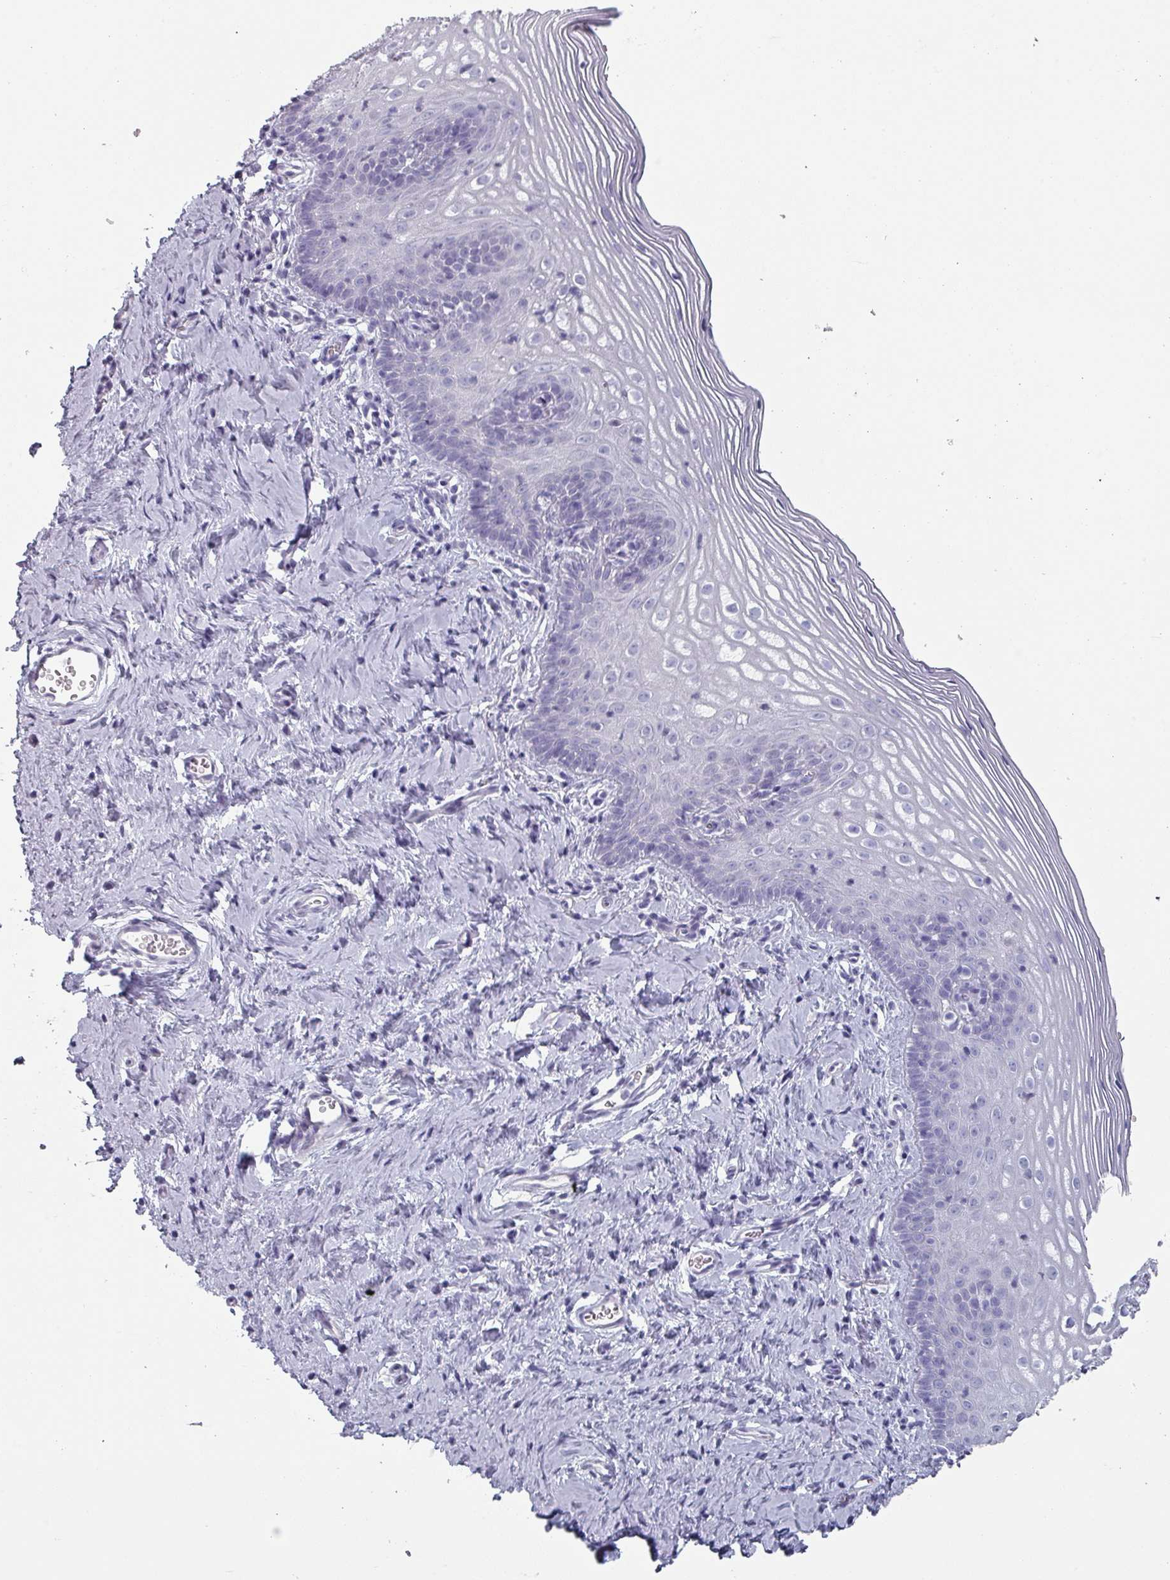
{"staining": {"intensity": "negative", "quantity": "none", "location": "none"}, "tissue": "cervix", "cell_type": "Glandular cells", "image_type": "normal", "snomed": [{"axis": "morphology", "description": "Normal tissue, NOS"}, {"axis": "topography", "description": "Cervix"}], "caption": "This is an IHC micrograph of benign human cervix. There is no positivity in glandular cells.", "gene": "SLC35G2", "patient": {"sex": "female", "age": 44}}